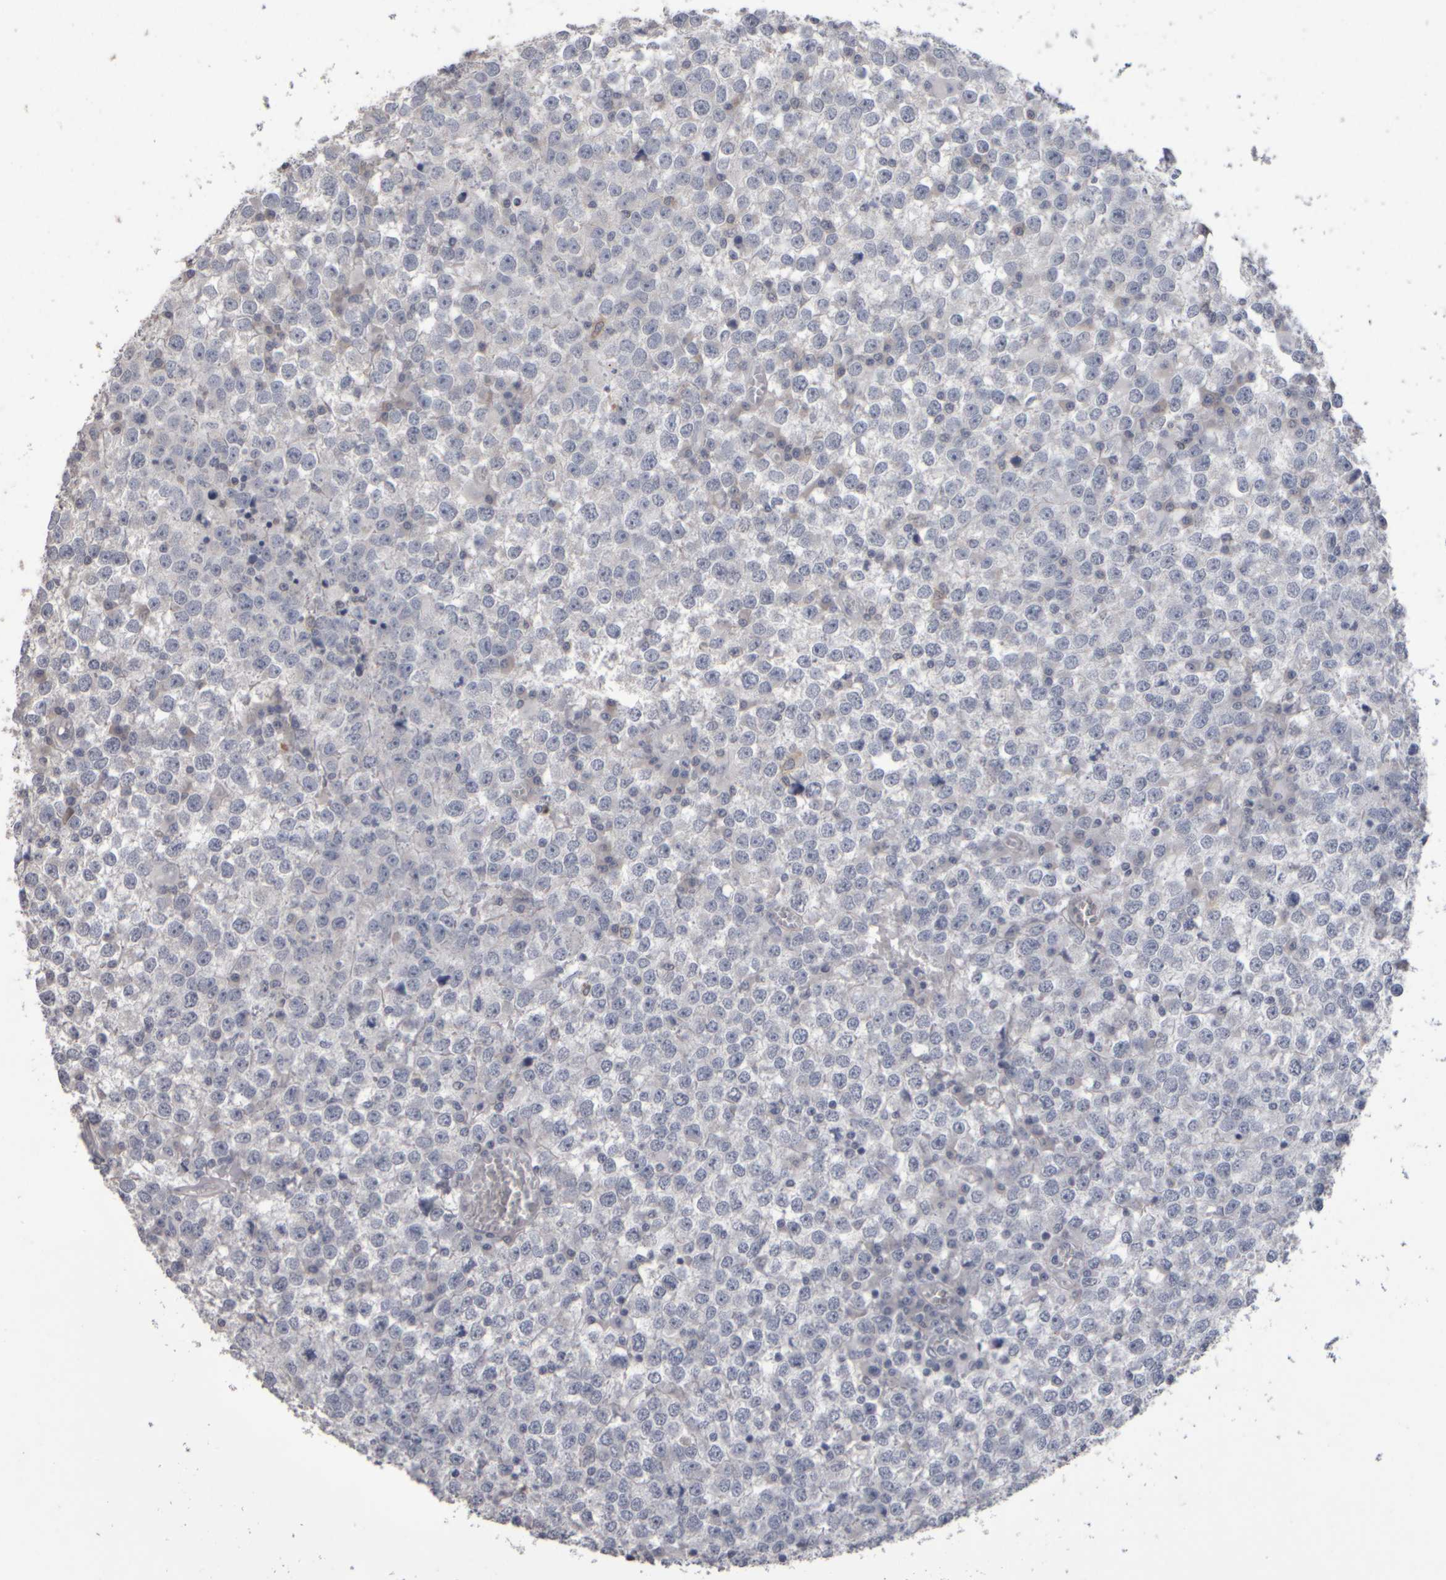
{"staining": {"intensity": "negative", "quantity": "none", "location": "none"}, "tissue": "testis cancer", "cell_type": "Tumor cells", "image_type": "cancer", "snomed": [{"axis": "morphology", "description": "Seminoma, NOS"}, {"axis": "topography", "description": "Testis"}], "caption": "This is an immunohistochemistry micrograph of testis seminoma. There is no positivity in tumor cells.", "gene": "EPHX2", "patient": {"sex": "male", "age": 65}}